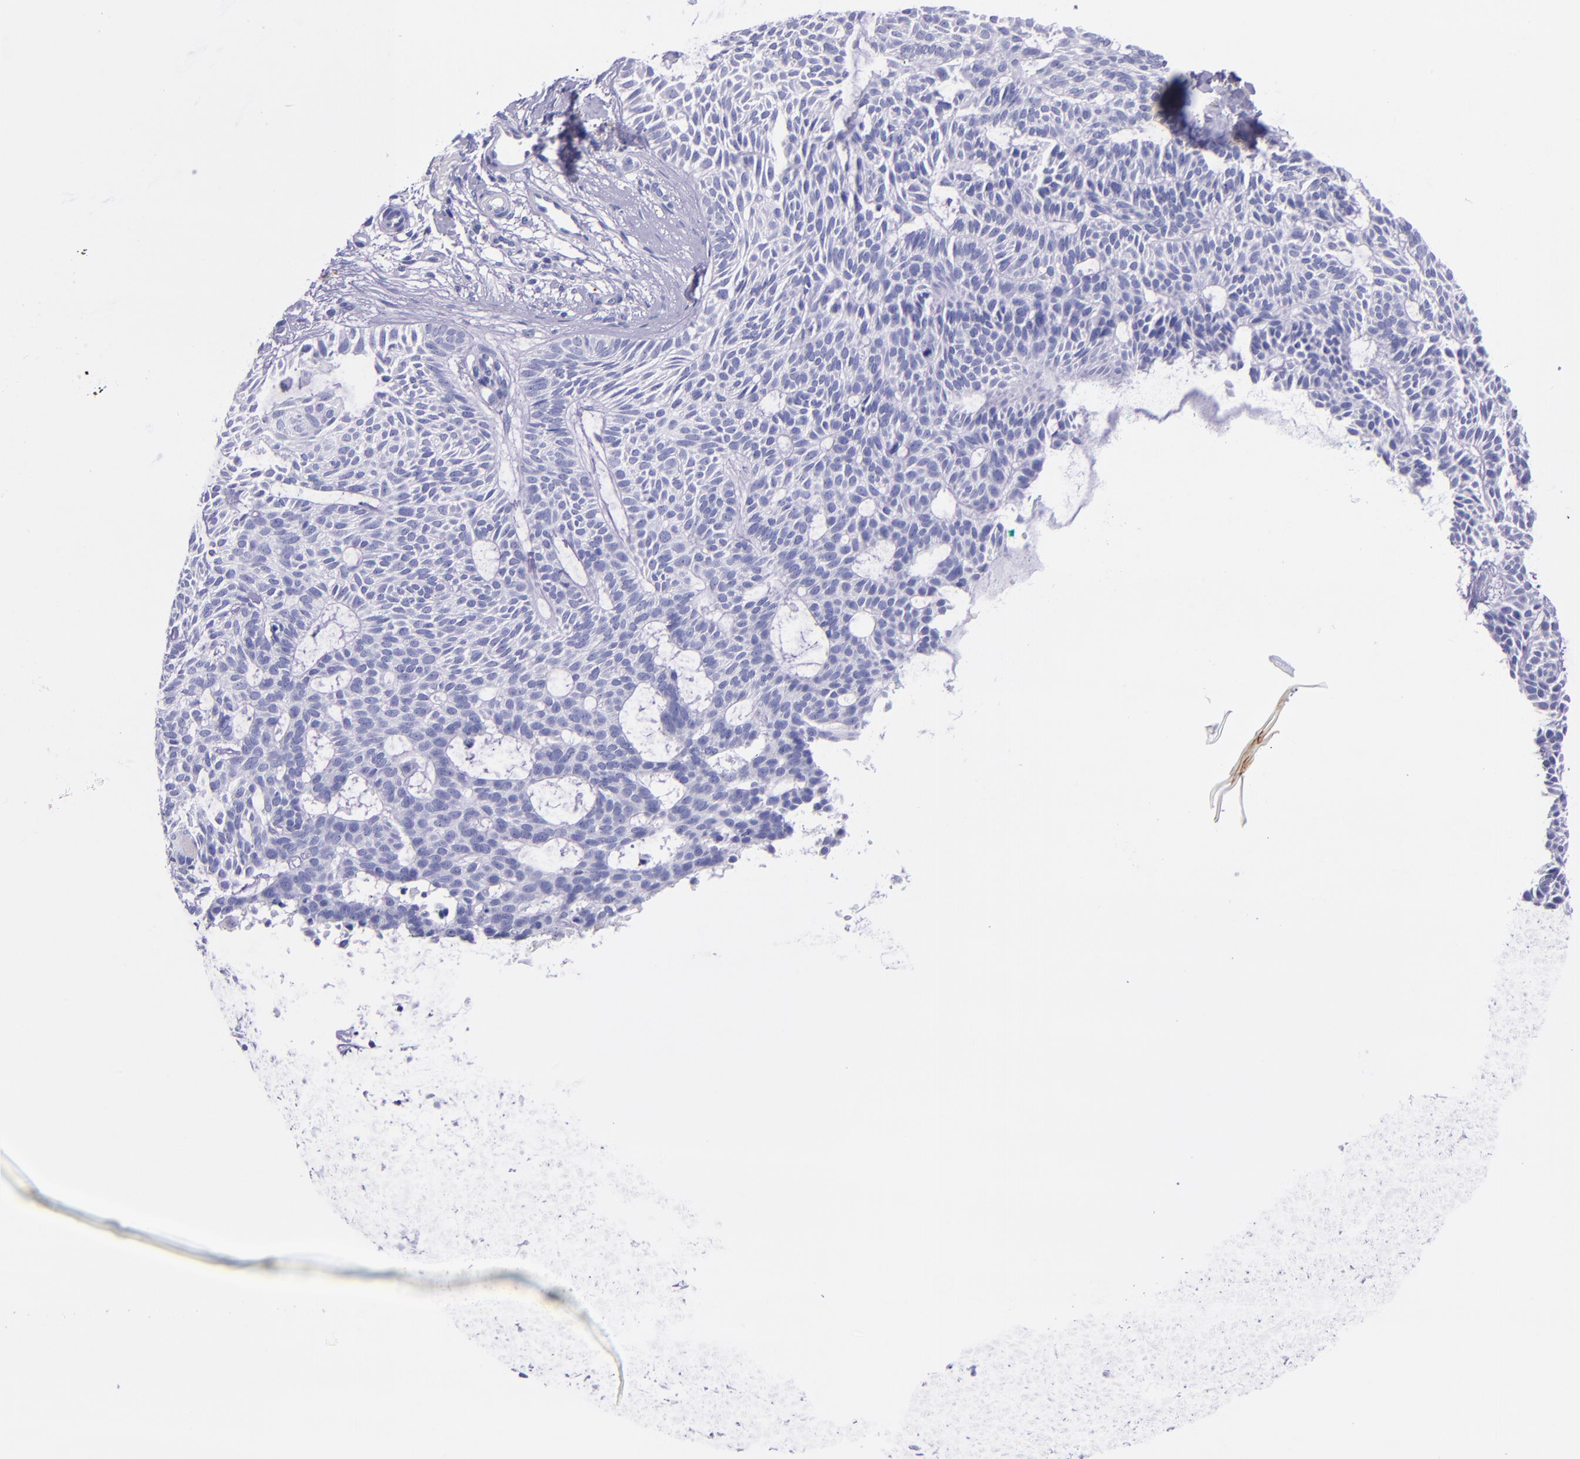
{"staining": {"intensity": "negative", "quantity": "none", "location": "none"}, "tissue": "skin cancer", "cell_type": "Tumor cells", "image_type": "cancer", "snomed": [{"axis": "morphology", "description": "Basal cell carcinoma"}, {"axis": "topography", "description": "Skin"}], "caption": "This is an immunohistochemistry image of skin cancer. There is no staining in tumor cells.", "gene": "SLPI", "patient": {"sex": "male", "age": 75}}